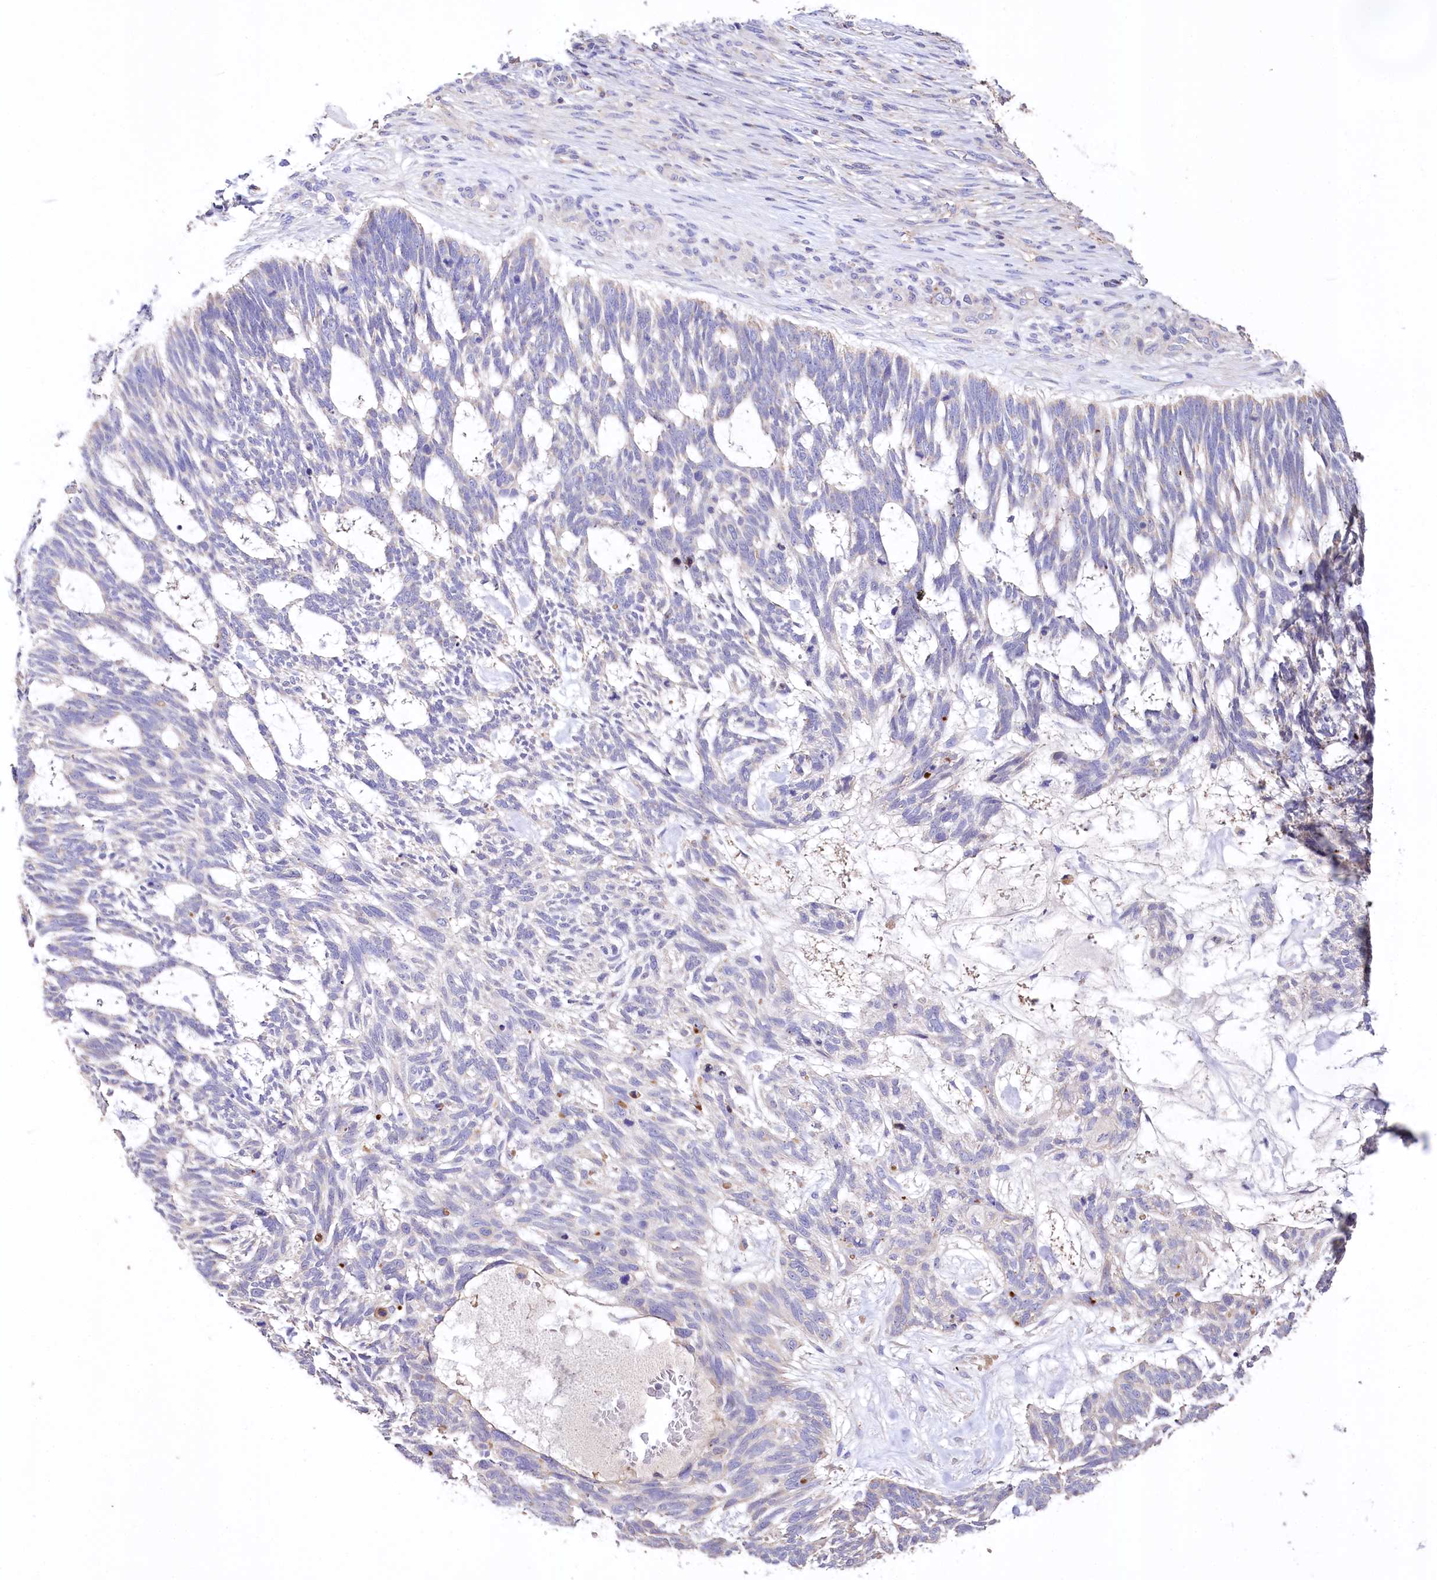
{"staining": {"intensity": "negative", "quantity": "none", "location": "none"}, "tissue": "skin cancer", "cell_type": "Tumor cells", "image_type": "cancer", "snomed": [{"axis": "morphology", "description": "Basal cell carcinoma"}, {"axis": "topography", "description": "Skin"}], "caption": "Immunohistochemical staining of human skin basal cell carcinoma shows no significant positivity in tumor cells.", "gene": "PTER", "patient": {"sex": "male", "age": 88}}